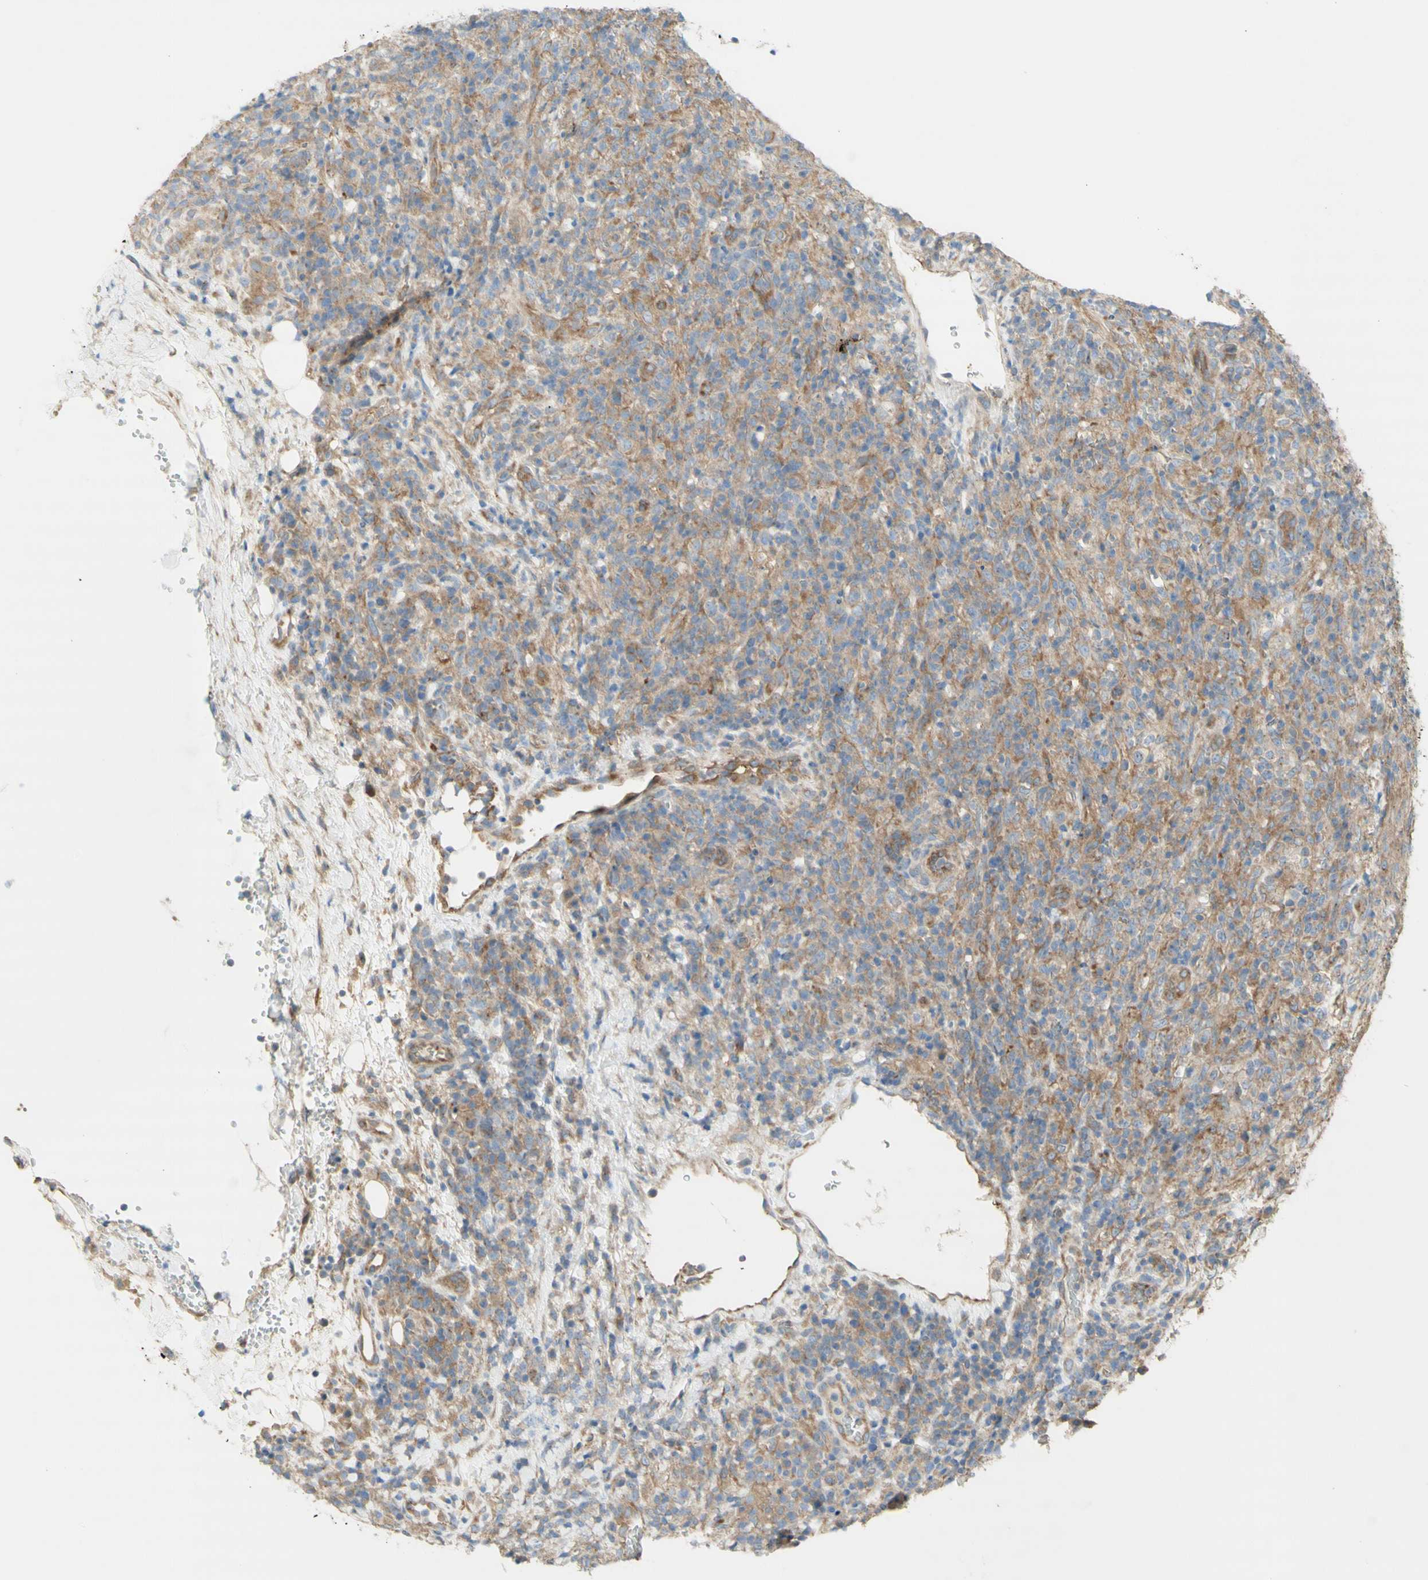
{"staining": {"intensity": "moderate", "quantity": "25%-75%", "location": "cytoplasmic/membranous"}, "tissue": "lymphoma", "cell_type": "Tumor cells", "image_type": "cancer", "snomed": [{"axis": "morphology", "description": "Malignant lymphoma, non-Hodgkin's type, High grade"}, {"axis": "topography", "description": "Lymph node"}], "caption": "High-power microscopy captured an immunohistochemistry (IHC) histopathology image of high-grade malignant lymphoma, non-Hodgkin's type, revealing moderate cytoplasmic/membranous expression in about 25%-75% of tumor cells.", "gene": "DYNC1H1", "patient": {"sex": "female", "age": 76}}